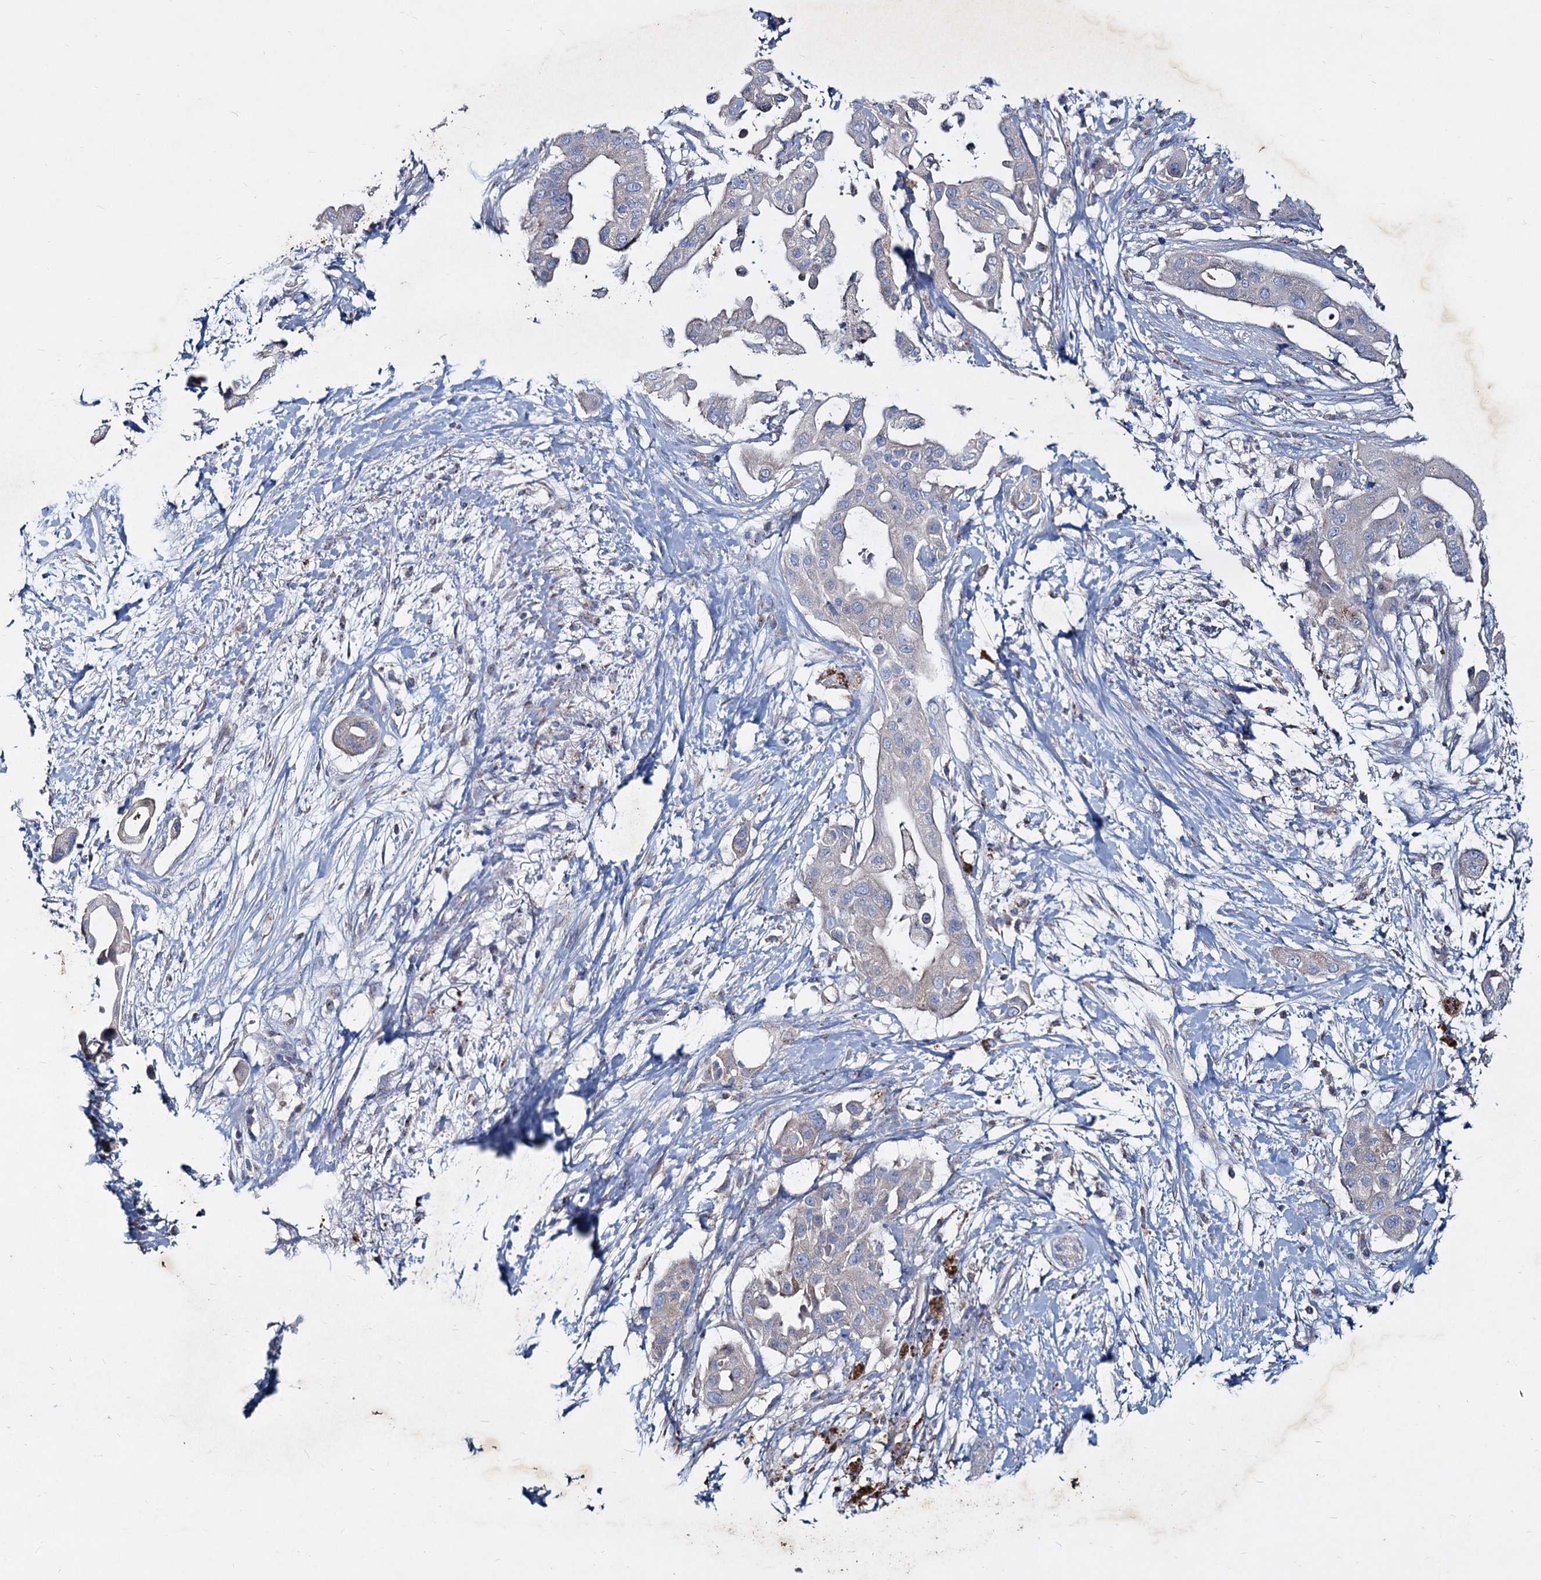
{"staining": {"intensity": "negative", "quantity": "none", "location": "none"}, "tissue": "pancreatic cancer", "cell_type": "Tumor cells", "image_type": "cancer", "snomed": [{"axis": "morphology", "description": "Adenocarcinoma, NOS"}, {"axis": "topography", "description": "Pancreas"}], "caption": "Immunohistochemical staining of pancreatic cancer exhibits no significant positivity in tumor cells.", "gene": "AGBL4", "patient": {"sex": "male", "age": 68}}